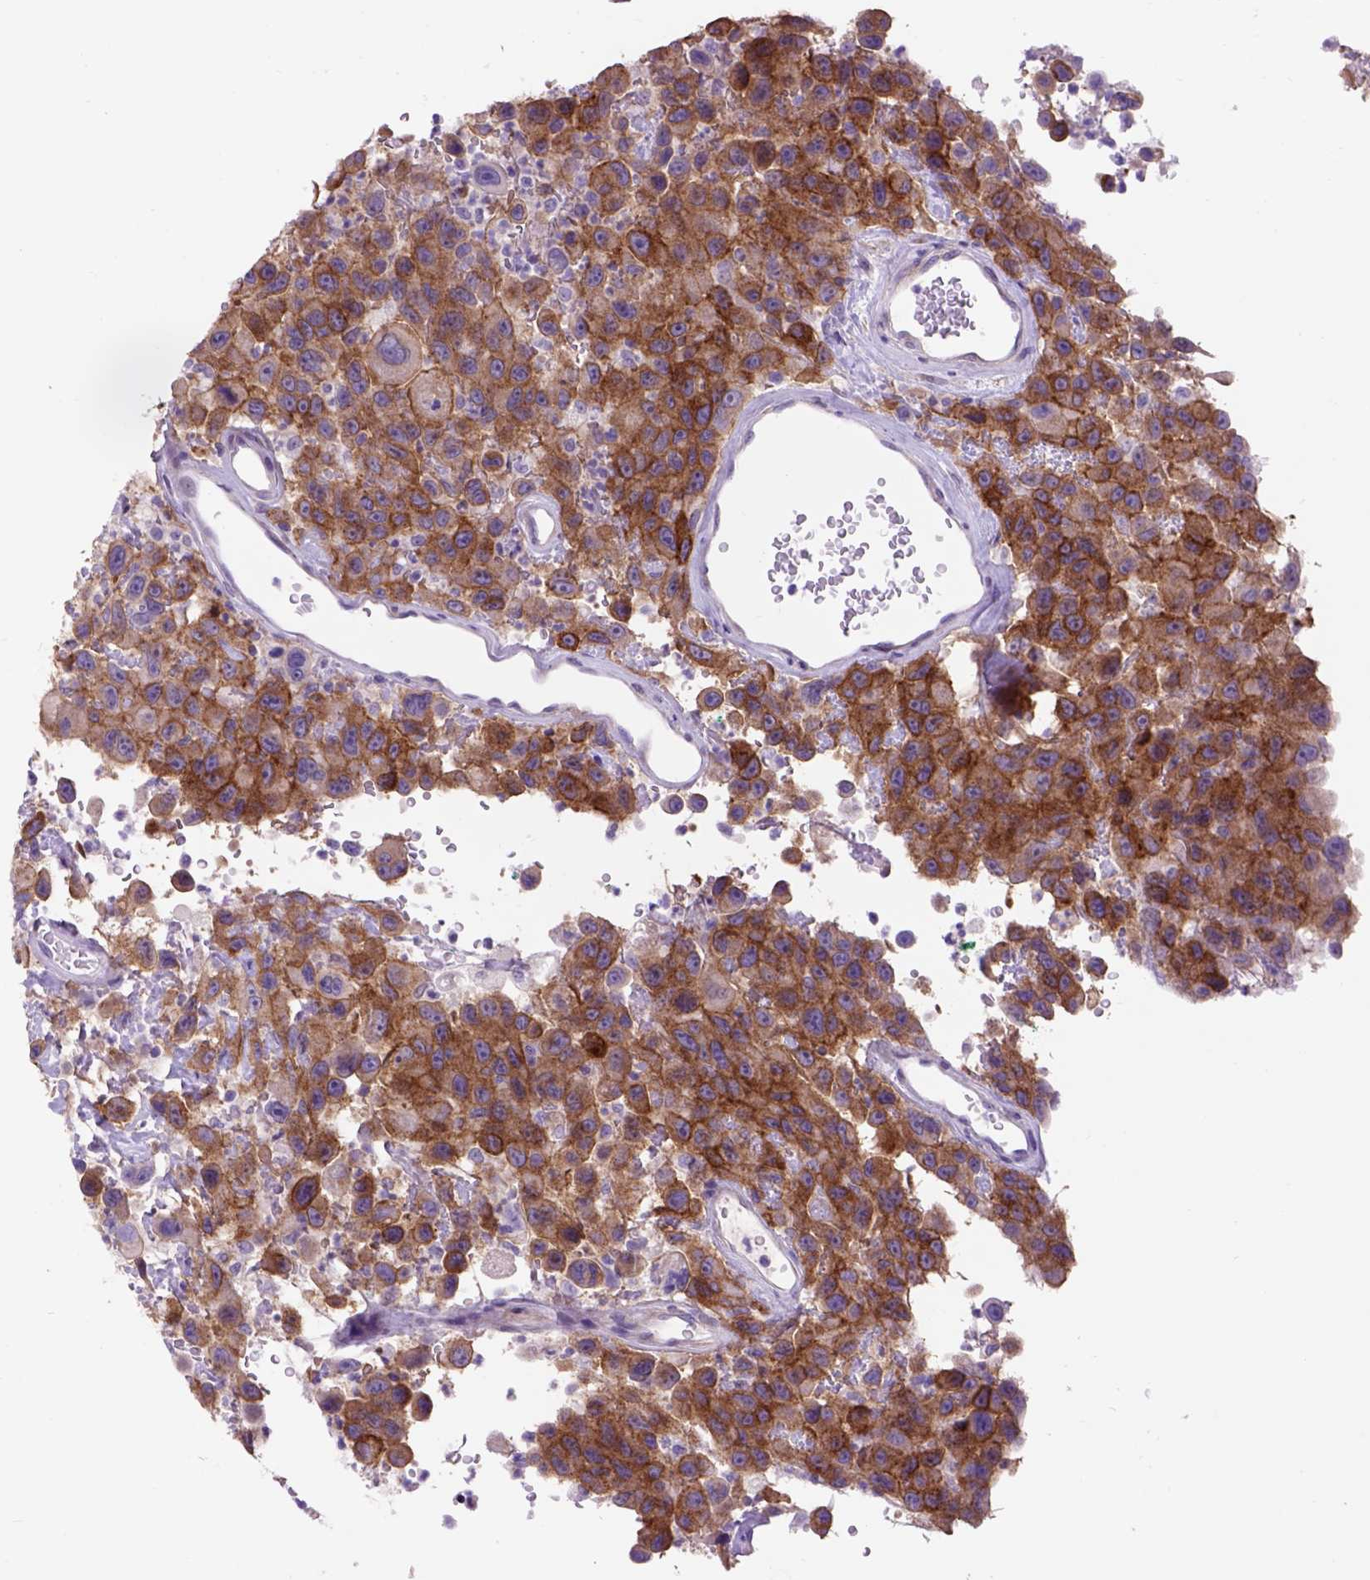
{"staining": {"intensity": "moderate", "quantity": ">75%", "location": "cytoplasmic/membranous"}, "tissue": "urothelial cancer", "cell_type": "Tumor cells", "image_type": "cancer", "snomed": [{"axis": "morphology", "description": "Urothelial carcinoma, High grade"}, {"axis": "topography", "description": "Urinary bladder"}], "caption": "Immunohistochemistry (IHC) image of neoplastic tissue: urothelial cancer stained using immunohistochemistry (IHC) exhibits medium levels of moderate protein expression localized specifically in the cytoplasmic/membranous of tumor cells, appearing as a cytoplasmic/membranous brown color.", "gene": "EGFR", "patient": {"sex": "male", "age": 53}}